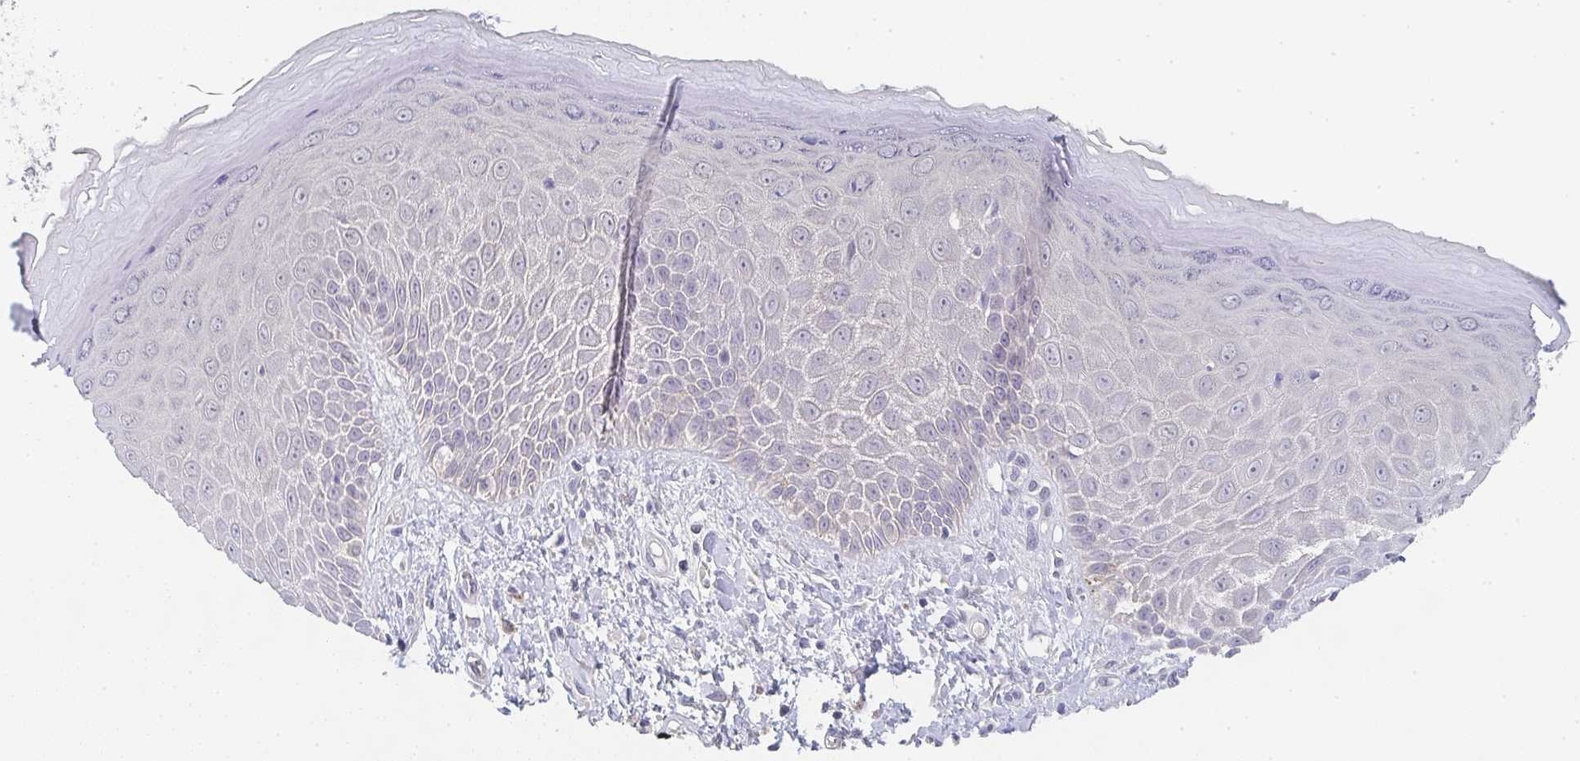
{"staining": {"intensity": "moderate", "quantity": "<25%", "location": "cytoplasmic/membranous"}, "tissue": "skin", "cell_type": "Epidermal cells", "image_type": "normal", "snomed": [{"axis": "morphology", "description": "Normal tissue, NOS"}, {"axis": "topography", "description": "Anal"}, {"axis": "topography", "description": "Peripheral nerve tissue"}], "caption": "Moderate cytoplasmic/membranous staining is identified in about <25% of epidermal cells in unremarkable skin.", "gene": "CHMP5", "patient": {"sex": "male", "age": 78}}